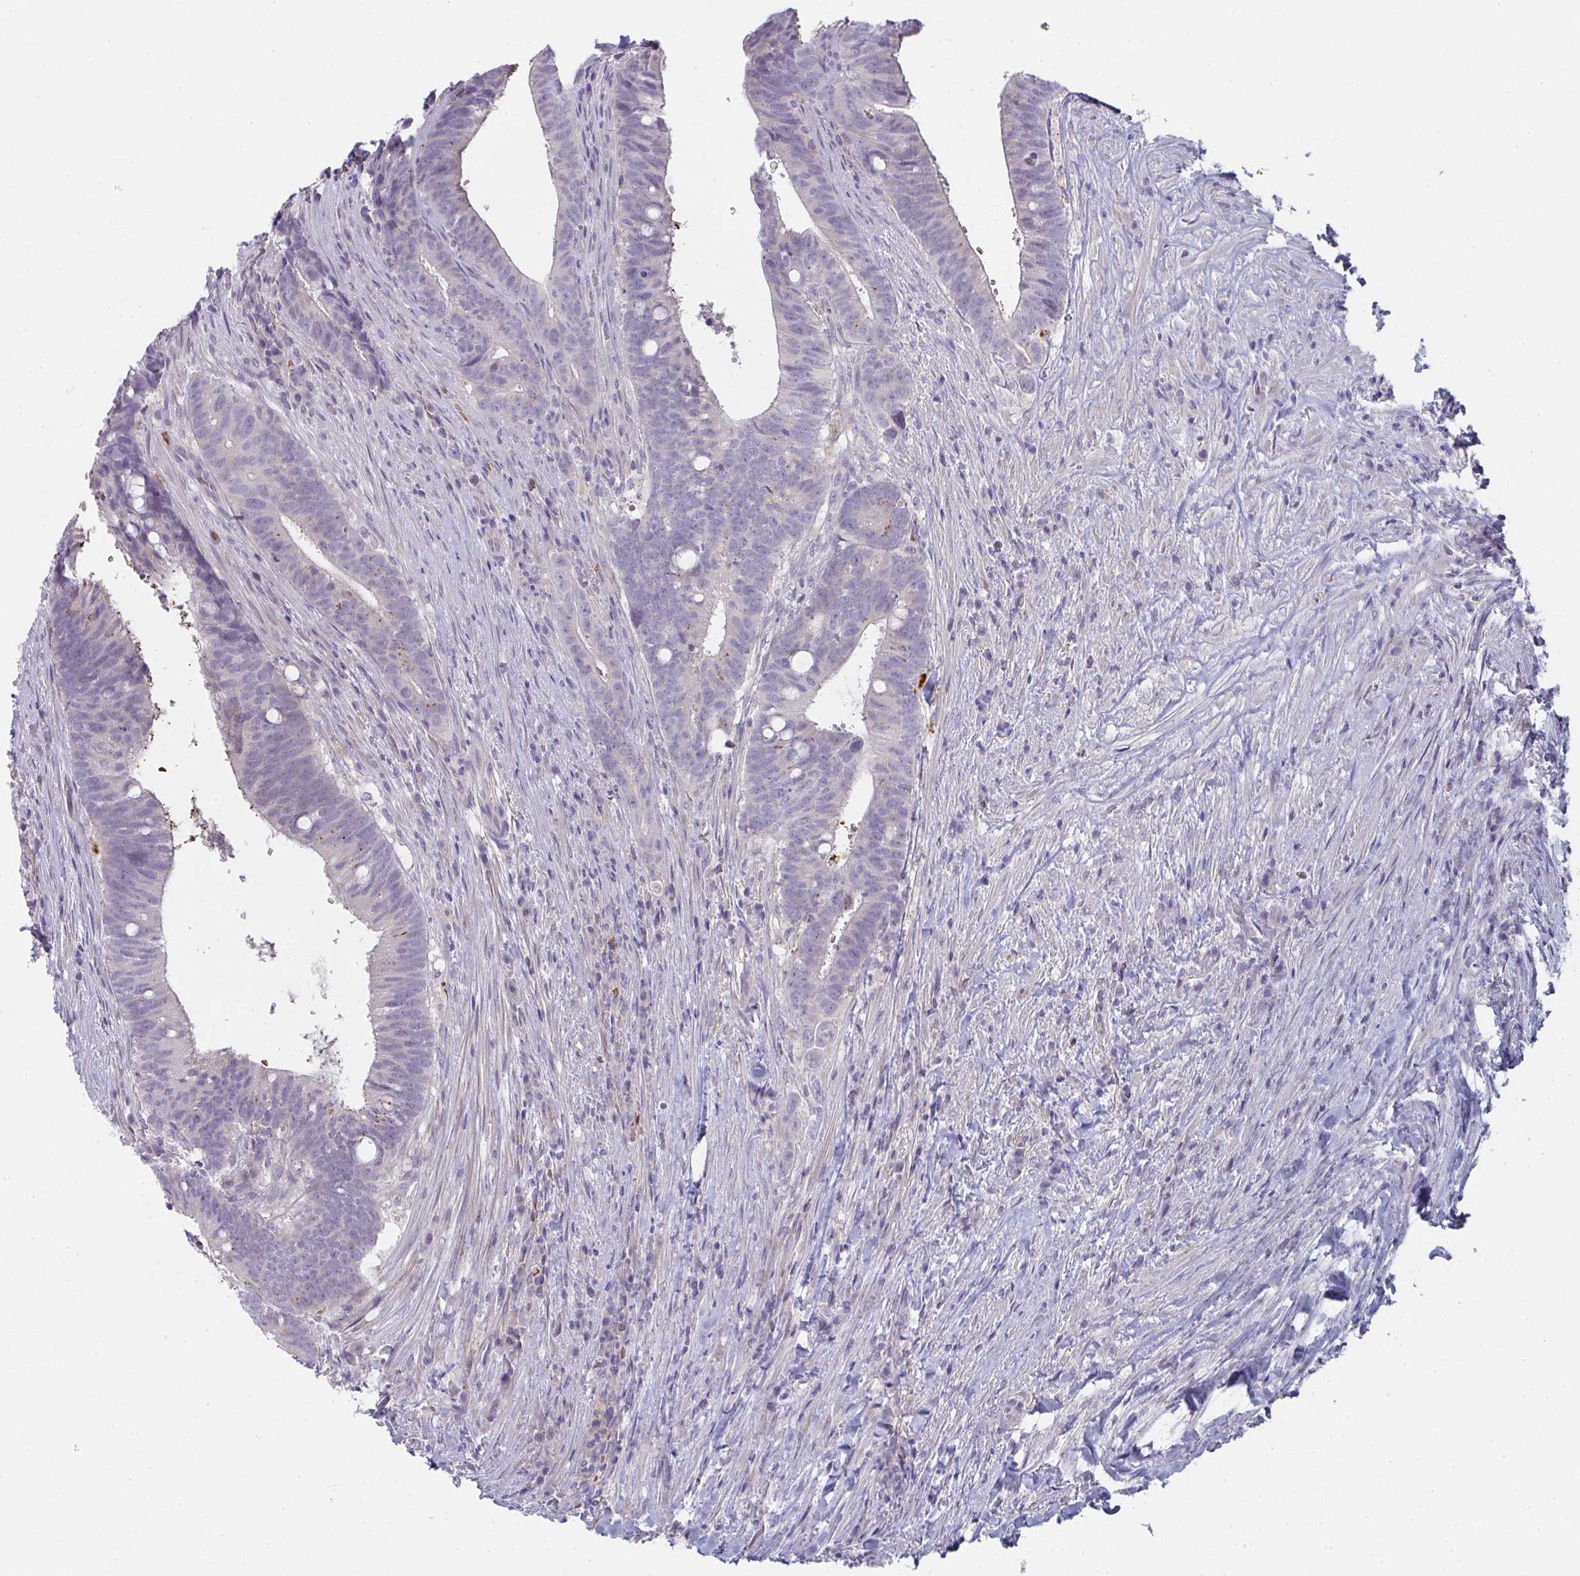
{"staining": {"intensity": "negative", "quantity": "none", "location": "none"}, "tissue": "colorectal cancer", "cell_type": "Tumor cells", "image_type": "cancer", "snomed": [{"axis": "morphology", "description": "Adenocarcinoma, NOS"}, {"axis": "topography", "description": "Colon"}], "caption": "IHC image of human colorectal cancer stained for a protein (brown), which reveals no expression in tumor cells.", "gene": "SHB", "patient": {"sex": "female", "age": 43}}